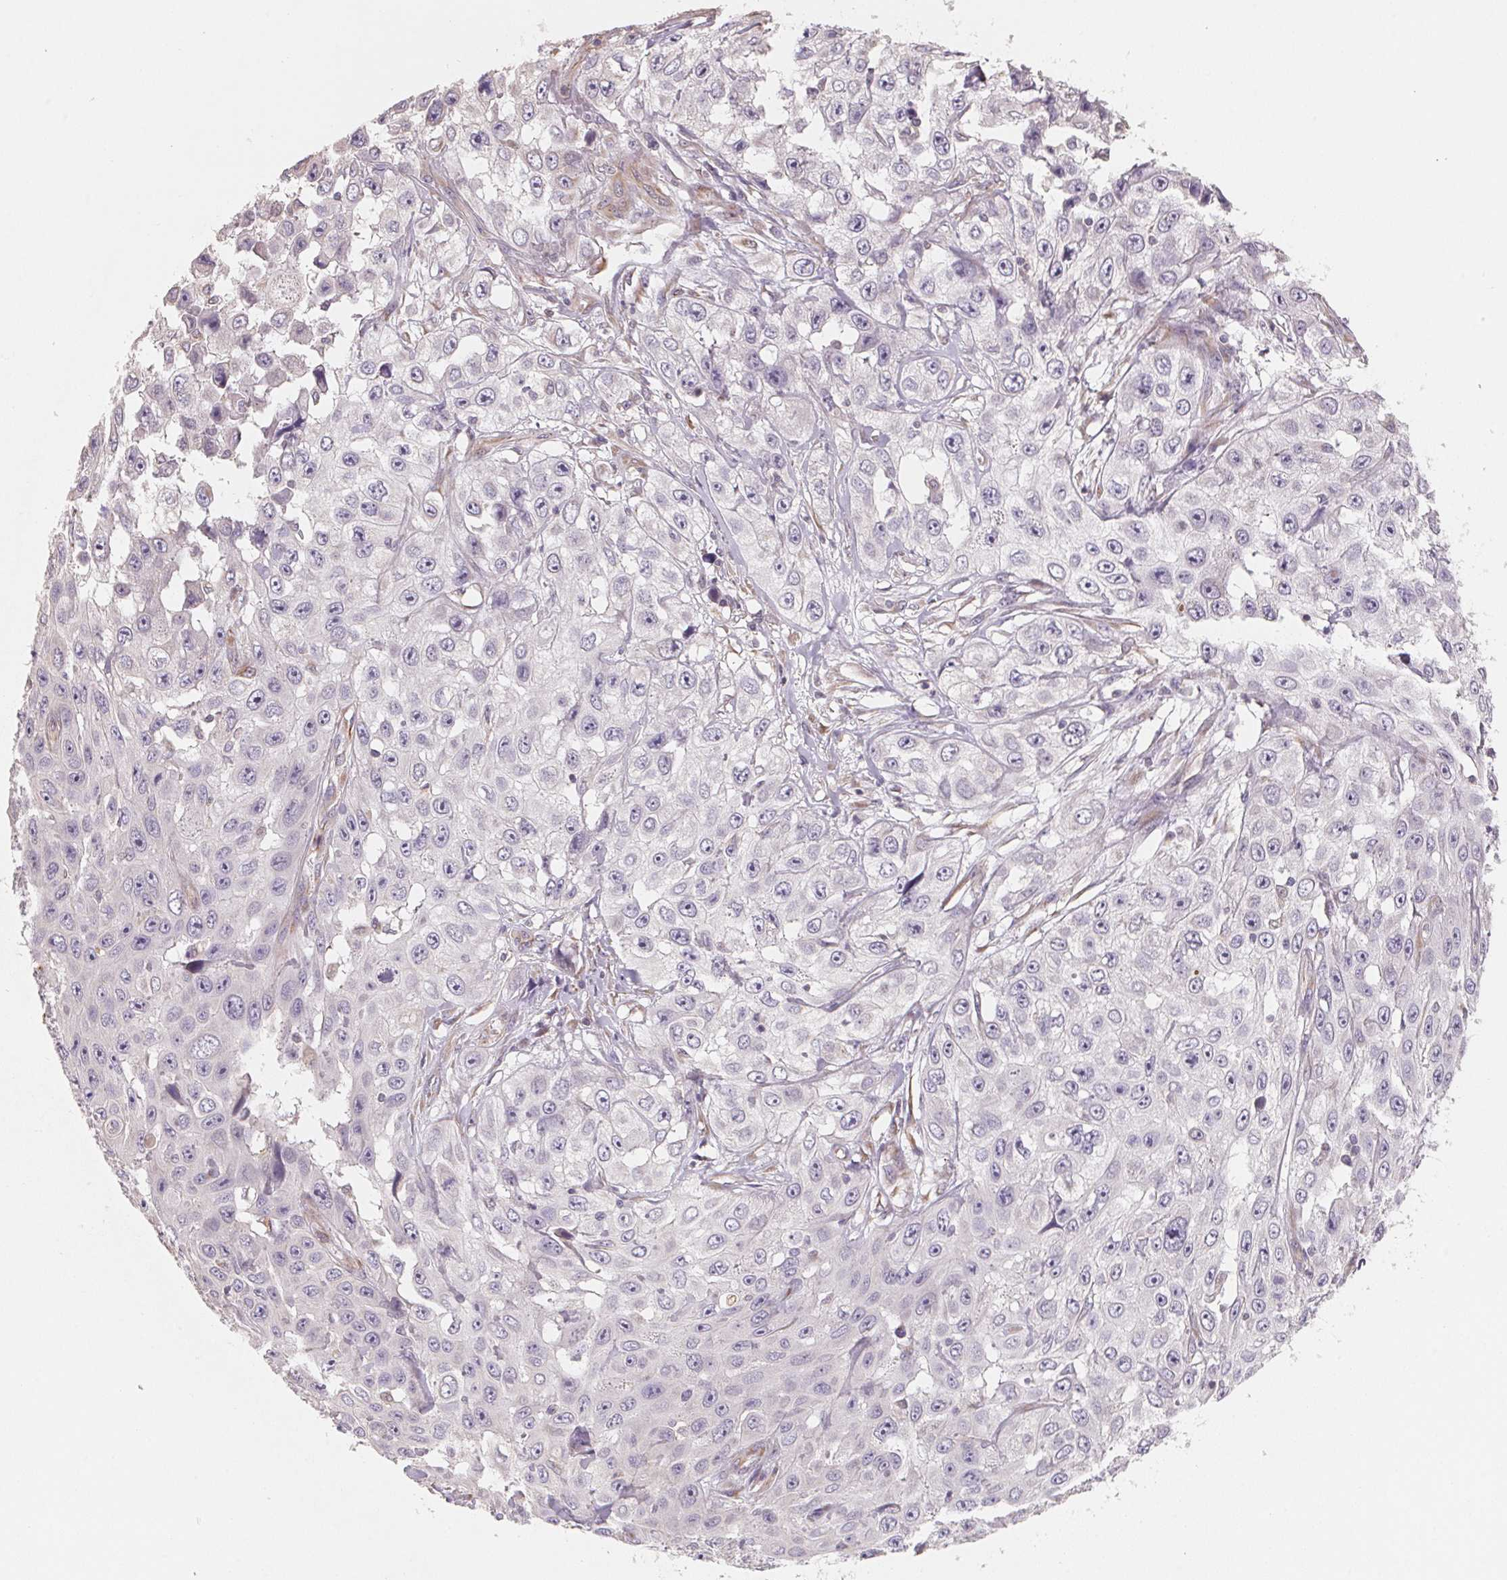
{"staining": {"intensity": "negative", "quantity": "none", "location": "none"}, "tissue": "skin cancer", "cell_type": "Tumor cells", "image_type": "cancer", "snomed": [{"axis": "morphology", "description": "Squamous cell carcinoma, NOS"}, {"axis": "topography", "description": "Skin"}], "caption": "Immunohistochemical staining of human squamous cell carcinoma (skin) displays no significant positivity in tumor cells.", "gene": "TSPAN12", "patient": {"sex": "male", "age": 82}}